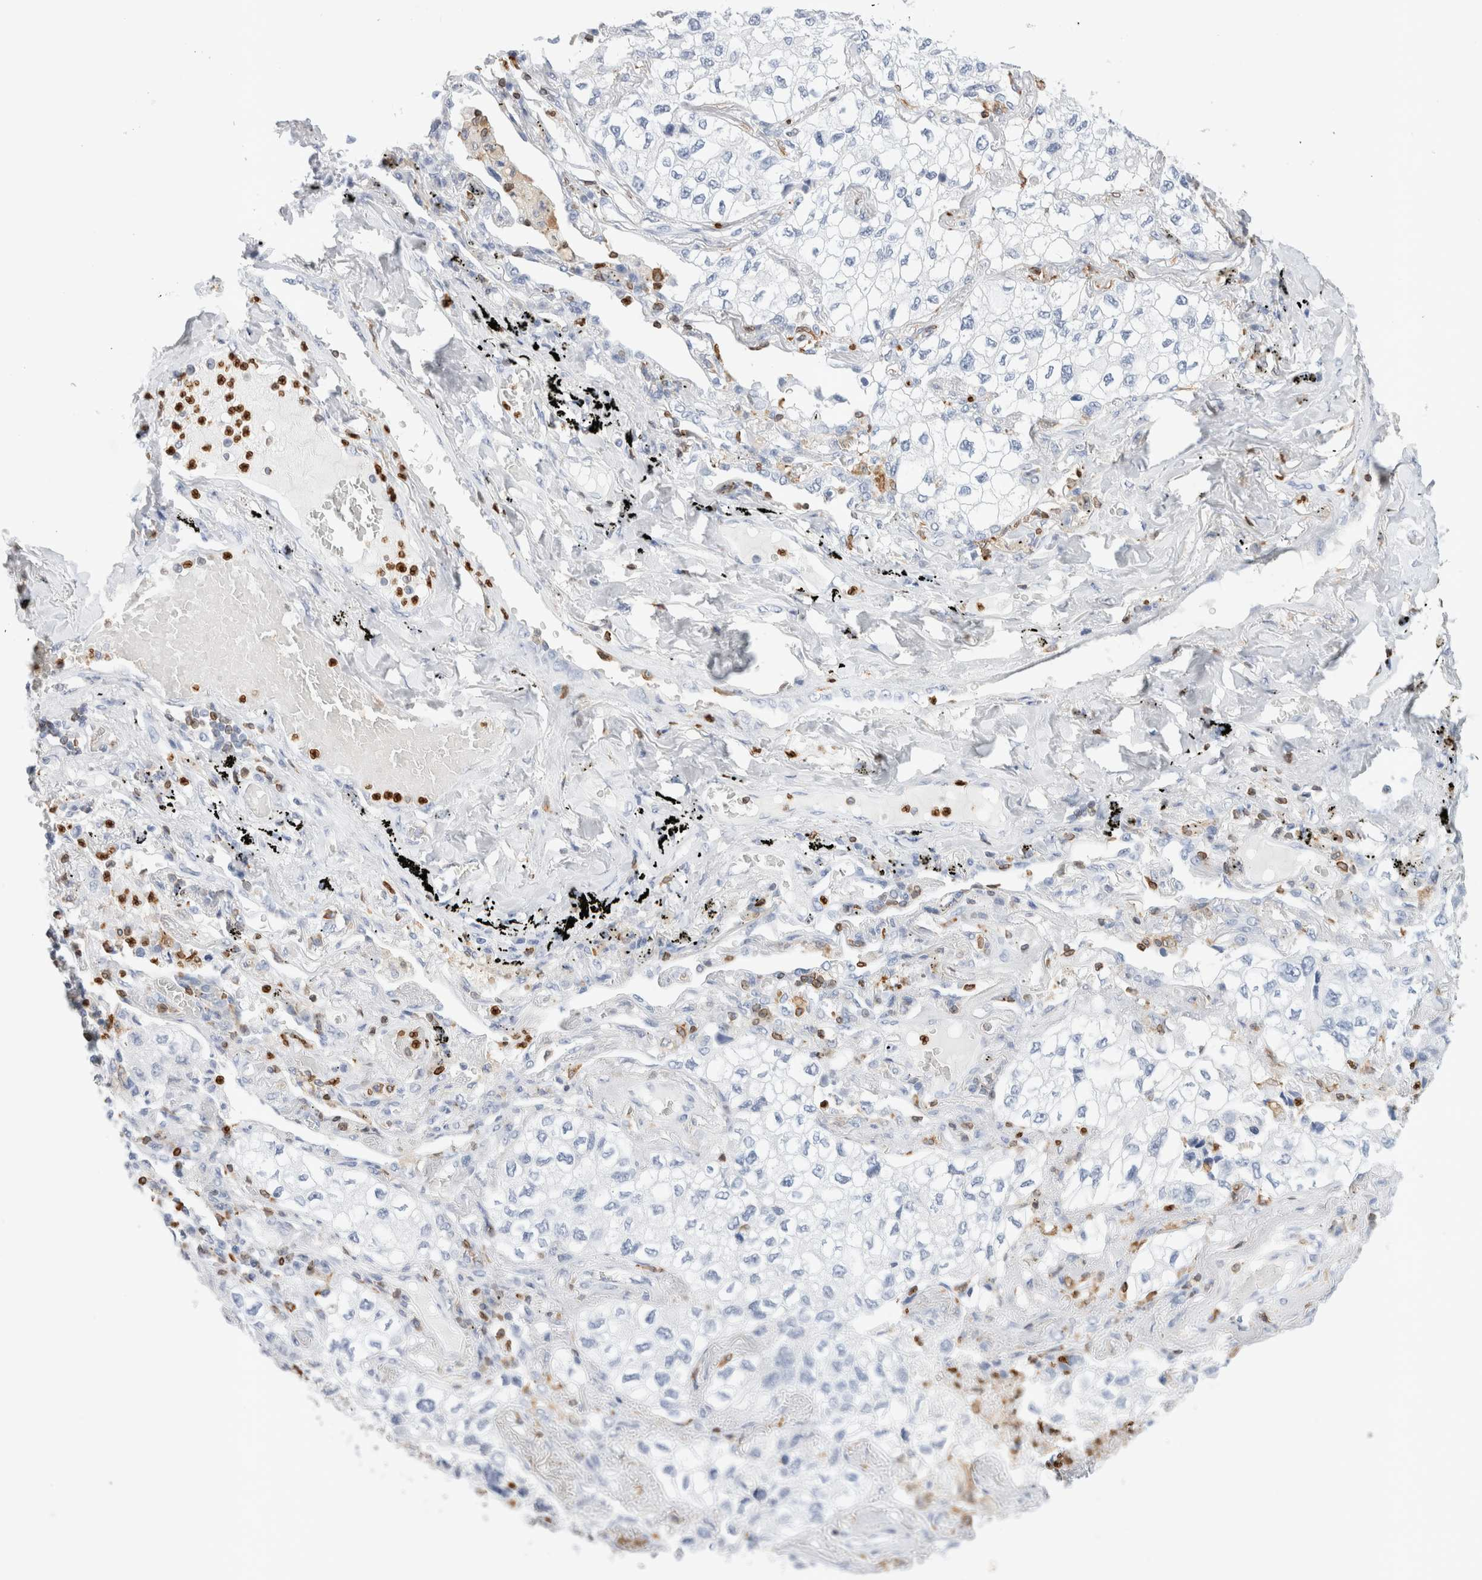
{"staining": {"intensity": "negative", "quantity": "none", "location": "none"}, "tissue": "lung cancer", "cell_type": "Tumor cells", "image_type": "cancer", "snomed": [{"axis": "morphology", "description": "Adenocarcinoma, NOS"}, {"axis": "topography", "description": "Lung"}], "caption": "DAB (3,3'-diaminobenzidine) immunohistochemical staining of human lung adenocarcinoma reveals no significant positivity in tumor cells.", "gene": "ALOX5AP", "patient": {"sex": "male", "age": 63}}